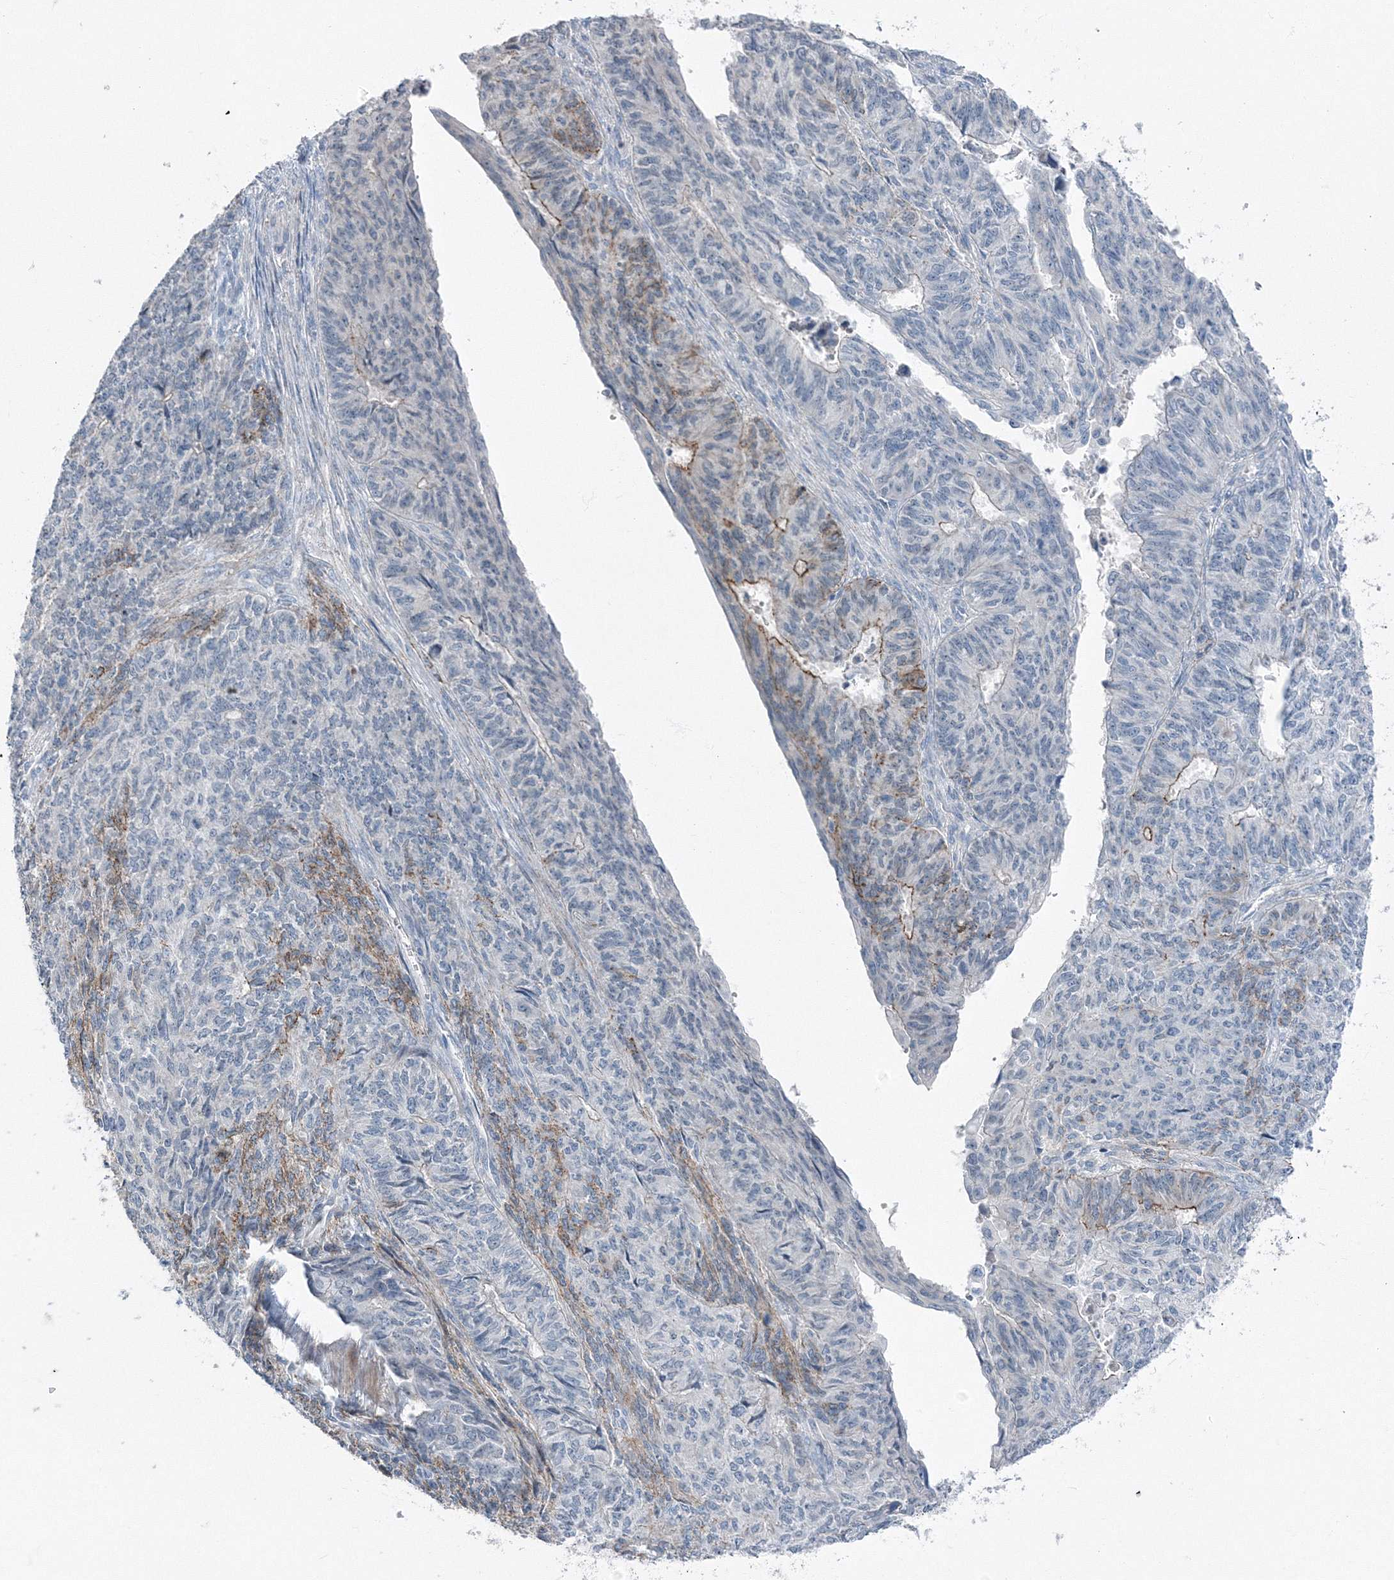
{"staining": {"intensity": "moderate", "quantity": "<25%", "location": "cytoplasmic/membranous"}, "tissue": "endometrial cancer", "cell_type": "Tumor cells", "image_type": "cancer", "snomed": [{"axis": "morphology", "description": "Adenocarcinoma, NOS"}, {"axis": "topography", "description": "Endometrium"}], "caption": "About <25% of tumor cells in endometrial cancer (adenocarcinoma) demonstrate moderate cytoplasmic/membranous protein staining as visualized by brown immunohistochemical staining.", "gene": "AASDH", "patient": {"sex": "female", "age": 32}}